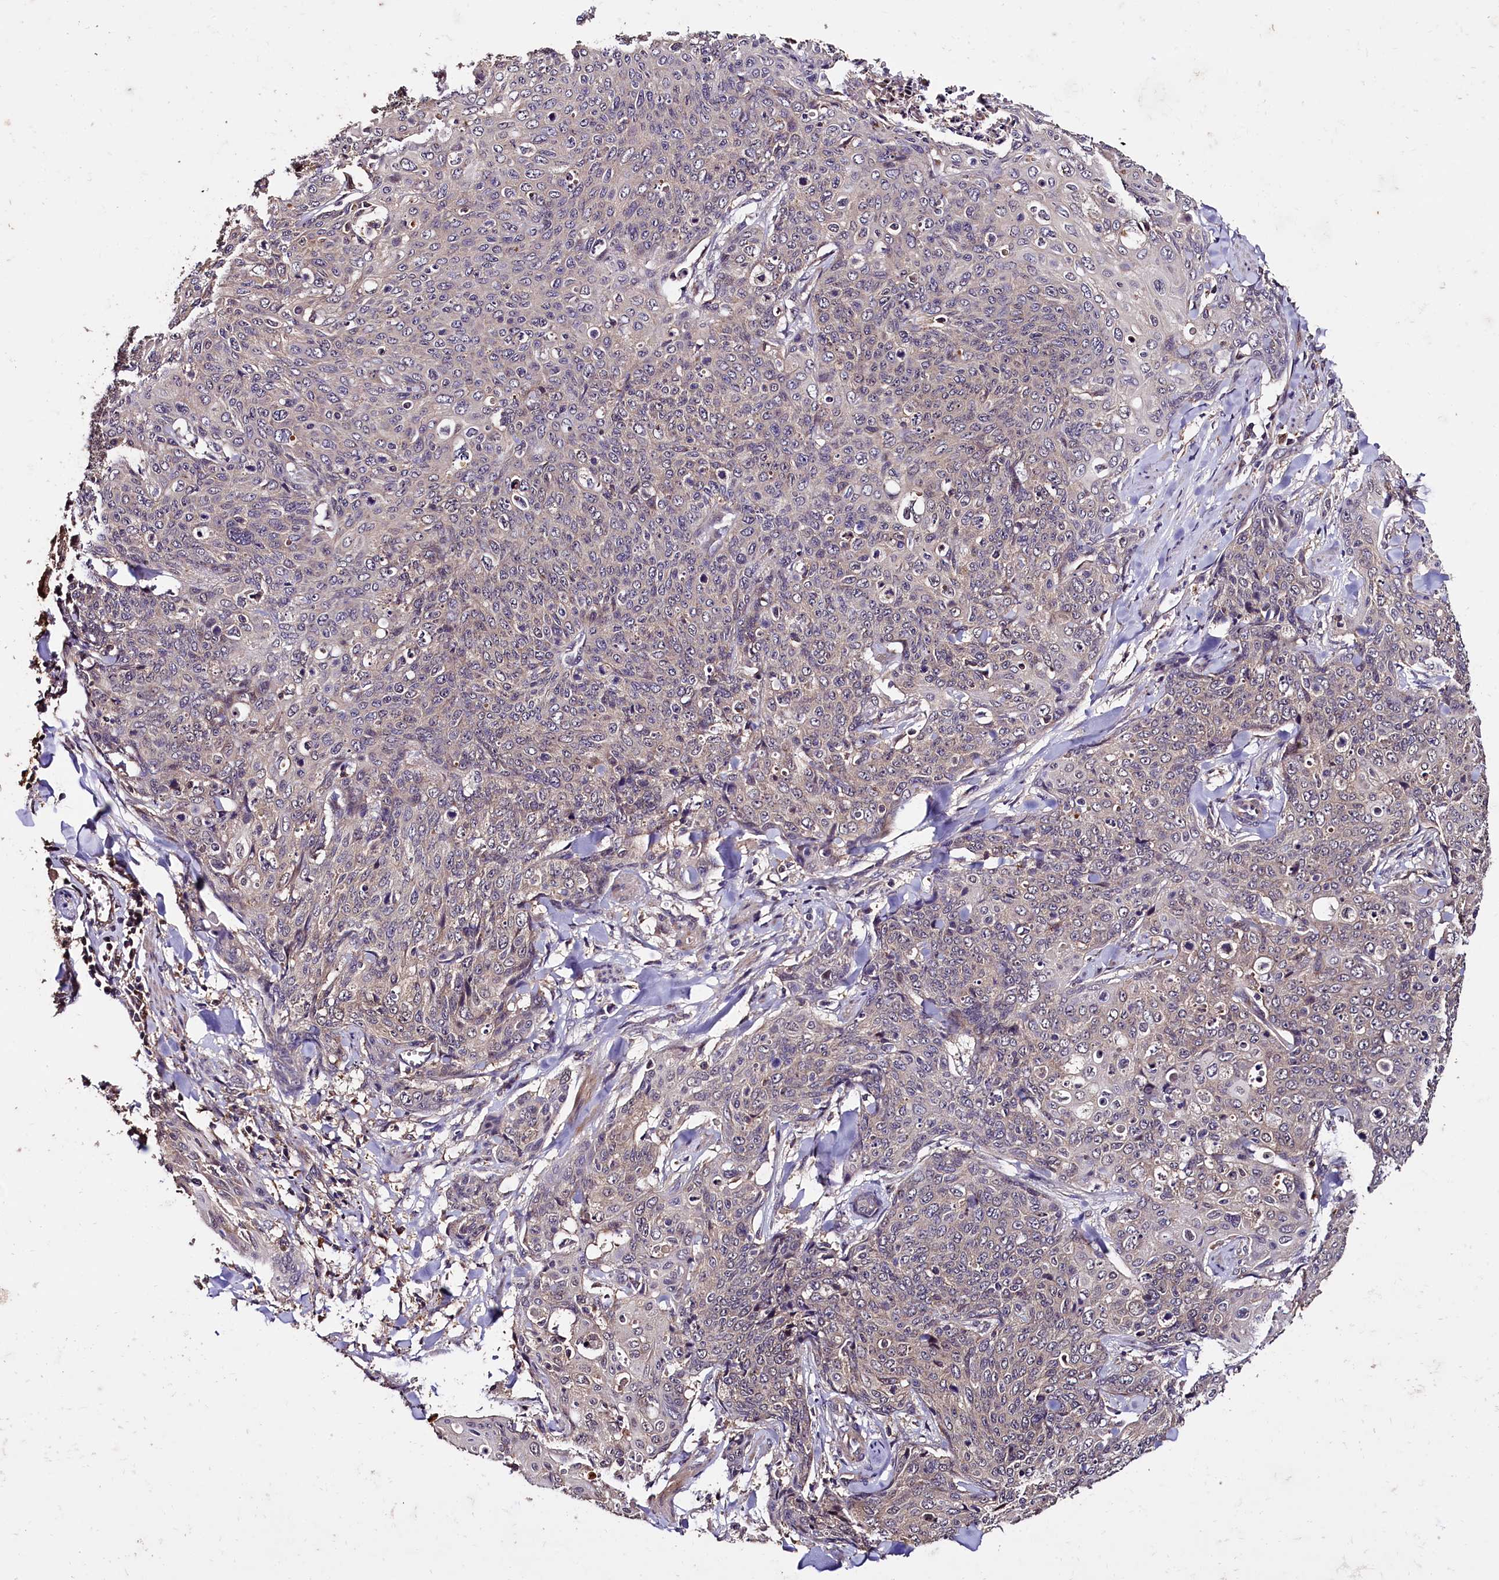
{"staining": {"intensity": "weak", "quantity": "<25%", "location": "cytoplasmic/membranous"}, "tissue": "skin cancer", "cell_type": "Tumor cells", "image_type": "cancer", "snomed": [{"axis": "morphology", "description": "Squamous cell carcinoma, NOS"}, {"axis": "topography", "description": "Skin"}, {"axis": "topography", "description": "Vulva"}], "caption": "Human skin cancer (squamous cell carcinoma) stained for a protein using immunohistochemistry (IHC) exhibits no positivity in tumor cells.", "gene": "PLXNB1", "patient": {"sex": "female", "age": 85}}